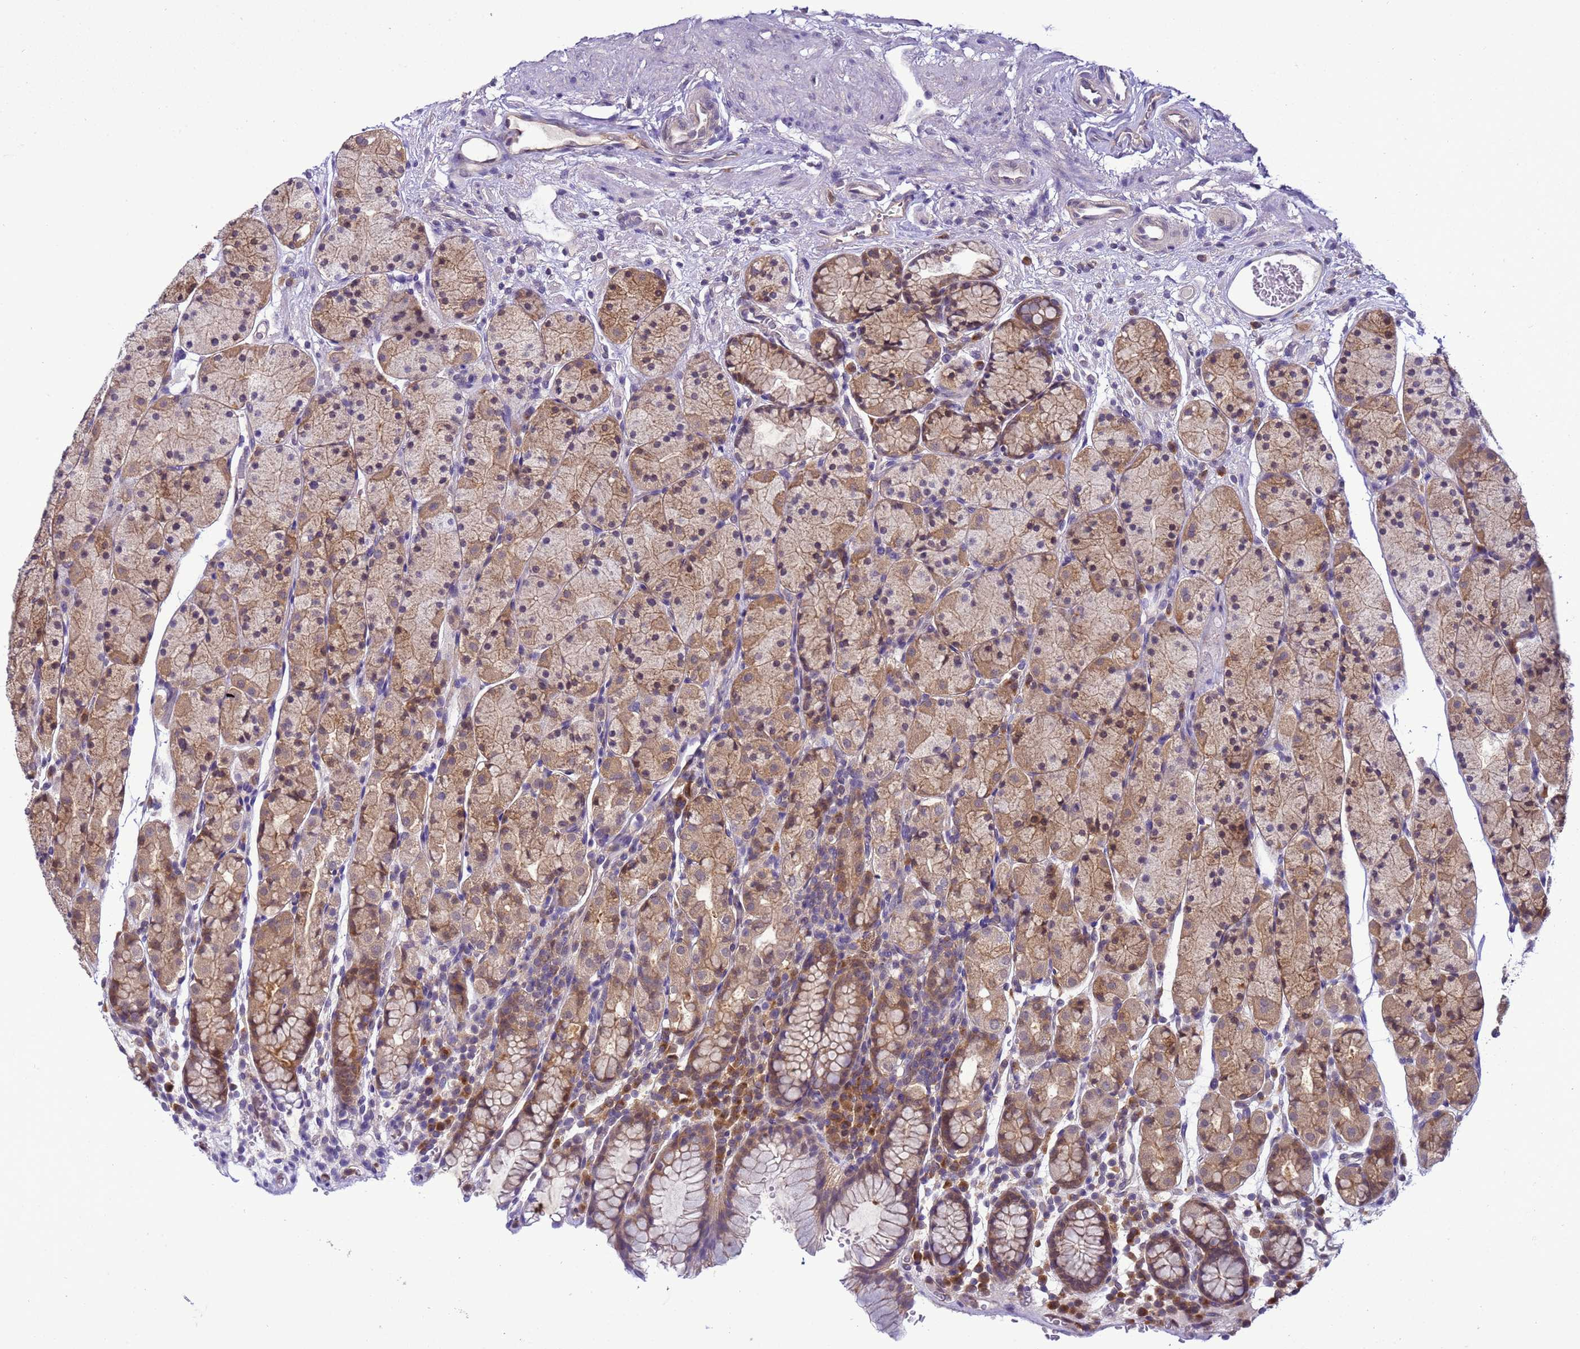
{"staining": {"intensity": "moderate", "quantity": ">75%", "location": "cytoplasmic/membranous,nuclear"}, "tissue": "stomach", "cell_type": "Glandular cells", "image_type": "normal", "snomed": [{"axis": "morphology", "description": "Normal tissue, NOS"}, {"axis": "topography", "description": "Stomach, upper"}, {"axis": "topography", "description": "Stomach"}], "caption": "Glandular cells display medium levels of moderate cytoplasmic/membranous,nuclear expression in about >75% of cells in unremarkable human stomach. (Brightfield microscopy of DAB IHC at high magnification).", "gene": "DDI2", "patient": {"sex": "male", "age": 62}}